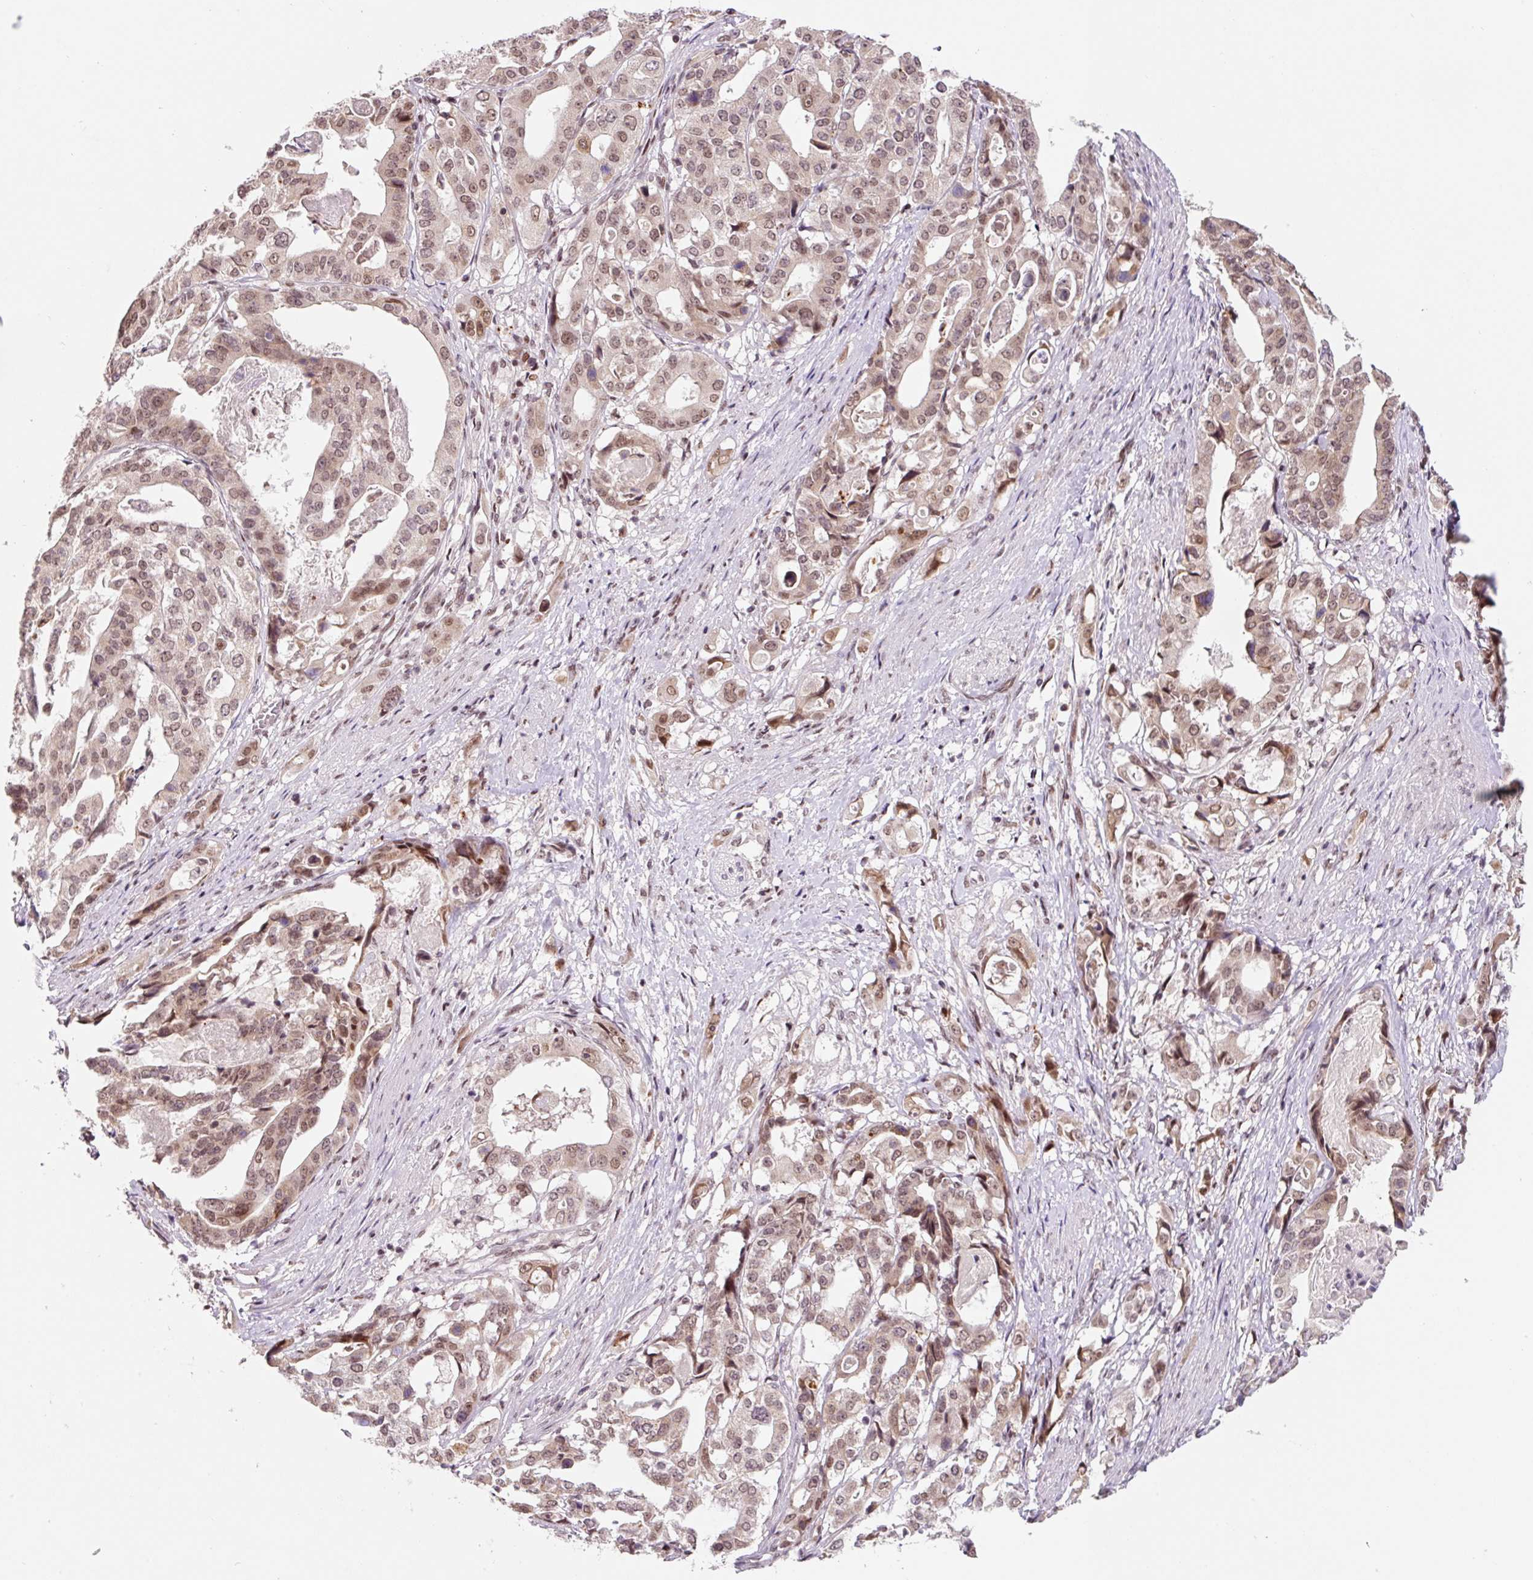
{"staining": {"intensity": "moderate", "quantity": ">75%", "location": "nuclear"}, "tissue": "stomach cancer", "cell_type": "Tumor cells", "image_type": "cancer", "snomed": [{"axis": "morphology", "description": "Adenocarcinoma, NOS"}, {"axis": "topography", "description": "Stomach"}], "caption": "Immunohistochemistry staining of adenocarcinoma (stomach), which displays medium levels of moderate nuclear positivity in about >75% of tumor cells indicating moderate nuclear protein staining. The staining was performed using DAB (3,3'-diaminobenzidine) (brown) for protein detection and nuclei were counterstained in hematoxylin (blue).", "gene": "CCNL2", "patient": {"sex": "male", "age": 48}}